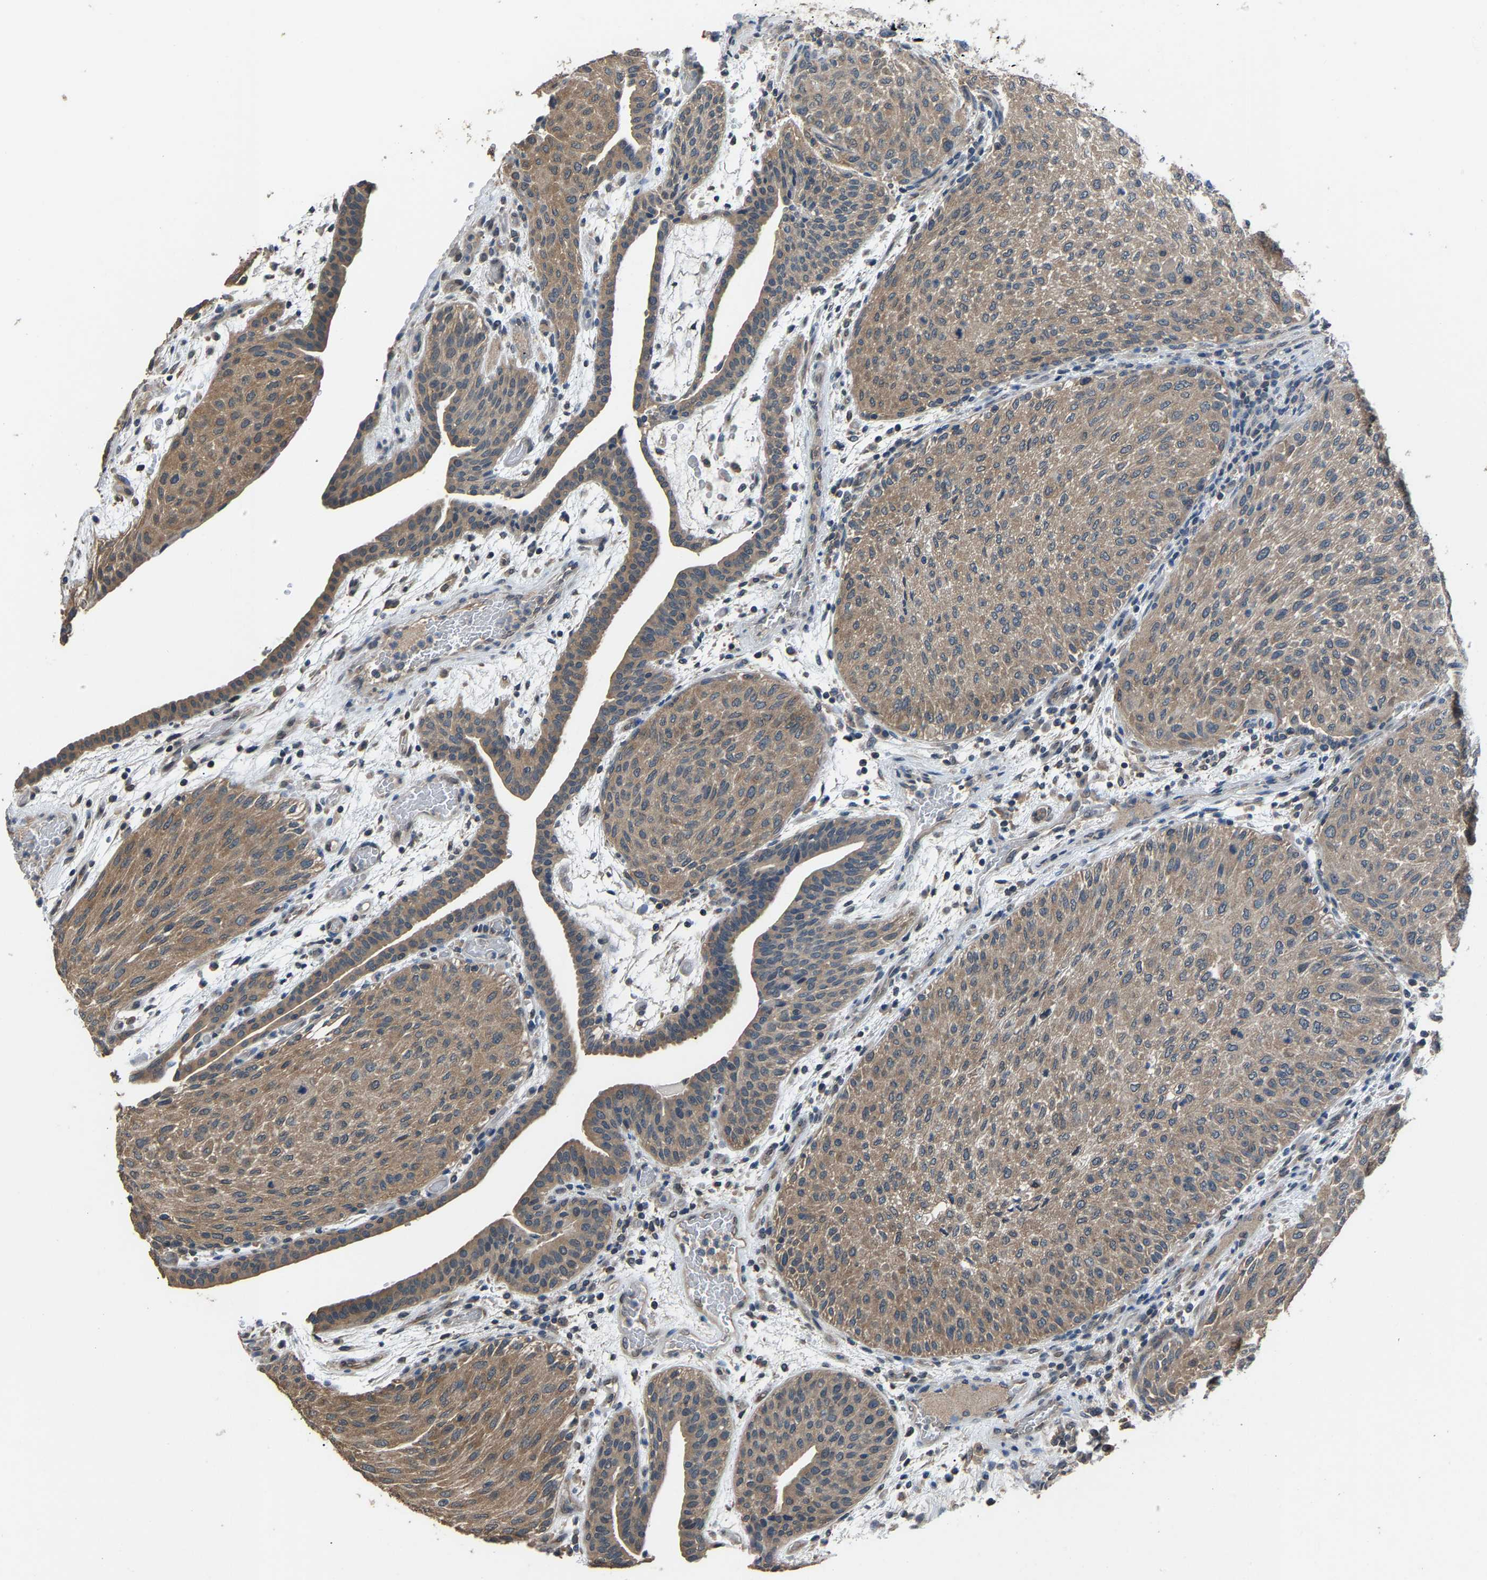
{"staining": {"intensity": "moderate", "quantity": ">75%", "location": "cytoplasmic/membranous"}, "tissue": "urothelial cancer", "cell_type": "Tumor cells", "image_type": "cancer", "snomed": [{"axis": "morphology", "description": "Urothelial carcinoma, Low grade"}, {"axis": "morphology", "description": "Urothelial carcinoma, High grade"}, {"axis": "topography", "description": "Urinary bladder"}], "caption": "Immunohistochemical staining of urothelial cancer displays medium levels of moderate cytoplasmic/membranous expression in about >75% of tumor cells. Nuclei are stained in blue.", "gene": "ABCC9", "patient": {"sex": "male", "age": 35}}